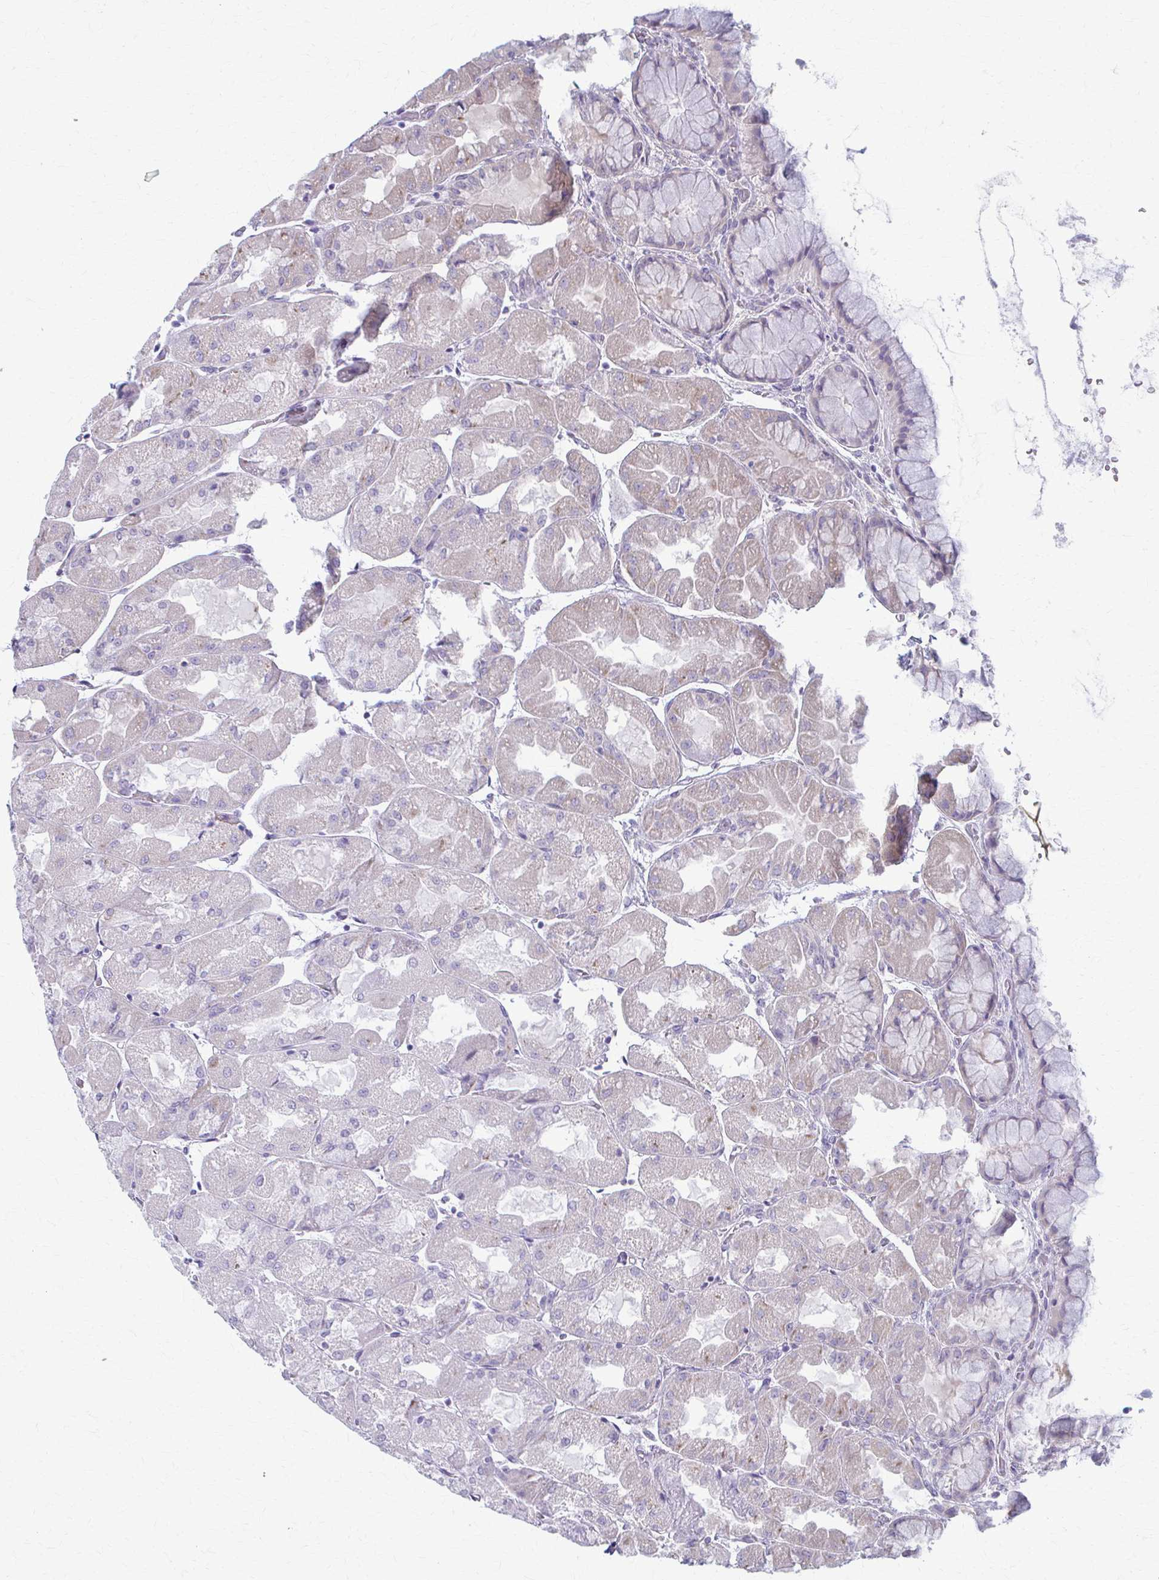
{"staining": {"intensity": "weak", "quantity": "<25%", "location": "cytoplasmic/membranous"}, "tissue": "stomach", "cell_type": "Glandular cells", "image_type": "normal", "snomed": [{"axis": "morphology", "description": "Normal tissue, NOS"}, {"axis": "topography", "description": "Stomach"}], "caption": "Immunohistochemistry micrograph of normal stomach: human stomach stained with DAB (3,3'-diaminobenzidine) reveals no significant protein positivity in glandular cells.", "gene": "PRKRA", "patient": {"sex": "female", "age": 61}}